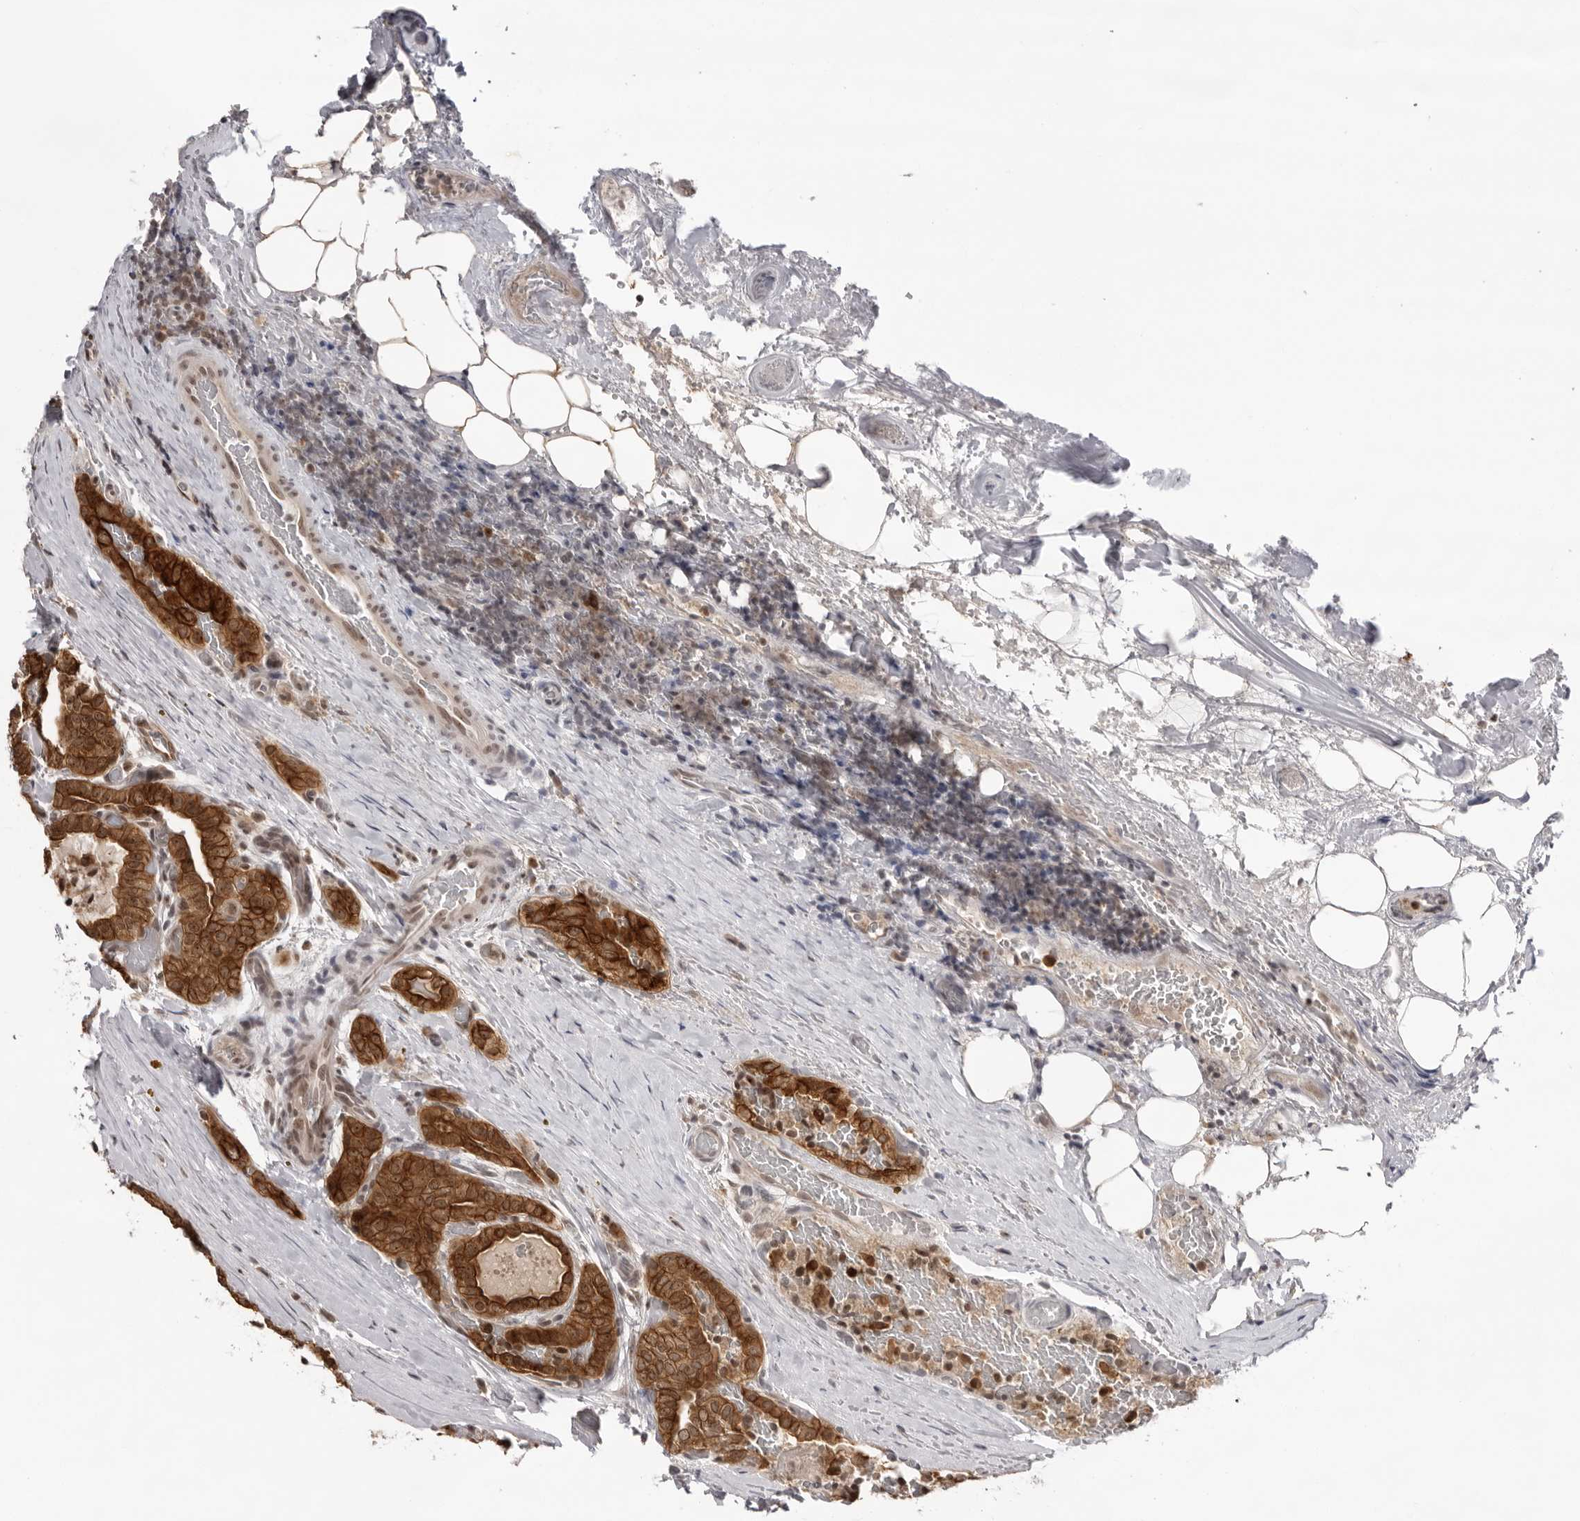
{"staining": {"intensity": "strong", "quantity": ">75%", "location": "cytoplasmic/membranous"}, "tissue": "thyroid cancer", "cell_type": "Tumor cells", "image_type": "cancer", "snomed": [{"axis": "morphology", "description": "Papillary adenocarcinoma, NOS"}, {"axis": "topography", "description": "Thyroid gland"}], "caption": "The immunohistochemical stain labels strong cytoplasmic/membranous staining in tumor cells of thyroid cancer (papillary adenocarcinoma) tissue. (DAB (3,3'-diaminobenzidine) IHC, brown staining for protein, blue staining for nuclei).", "gene": "EXOSC10", "patient": {"sex": "male", "age": 77}}